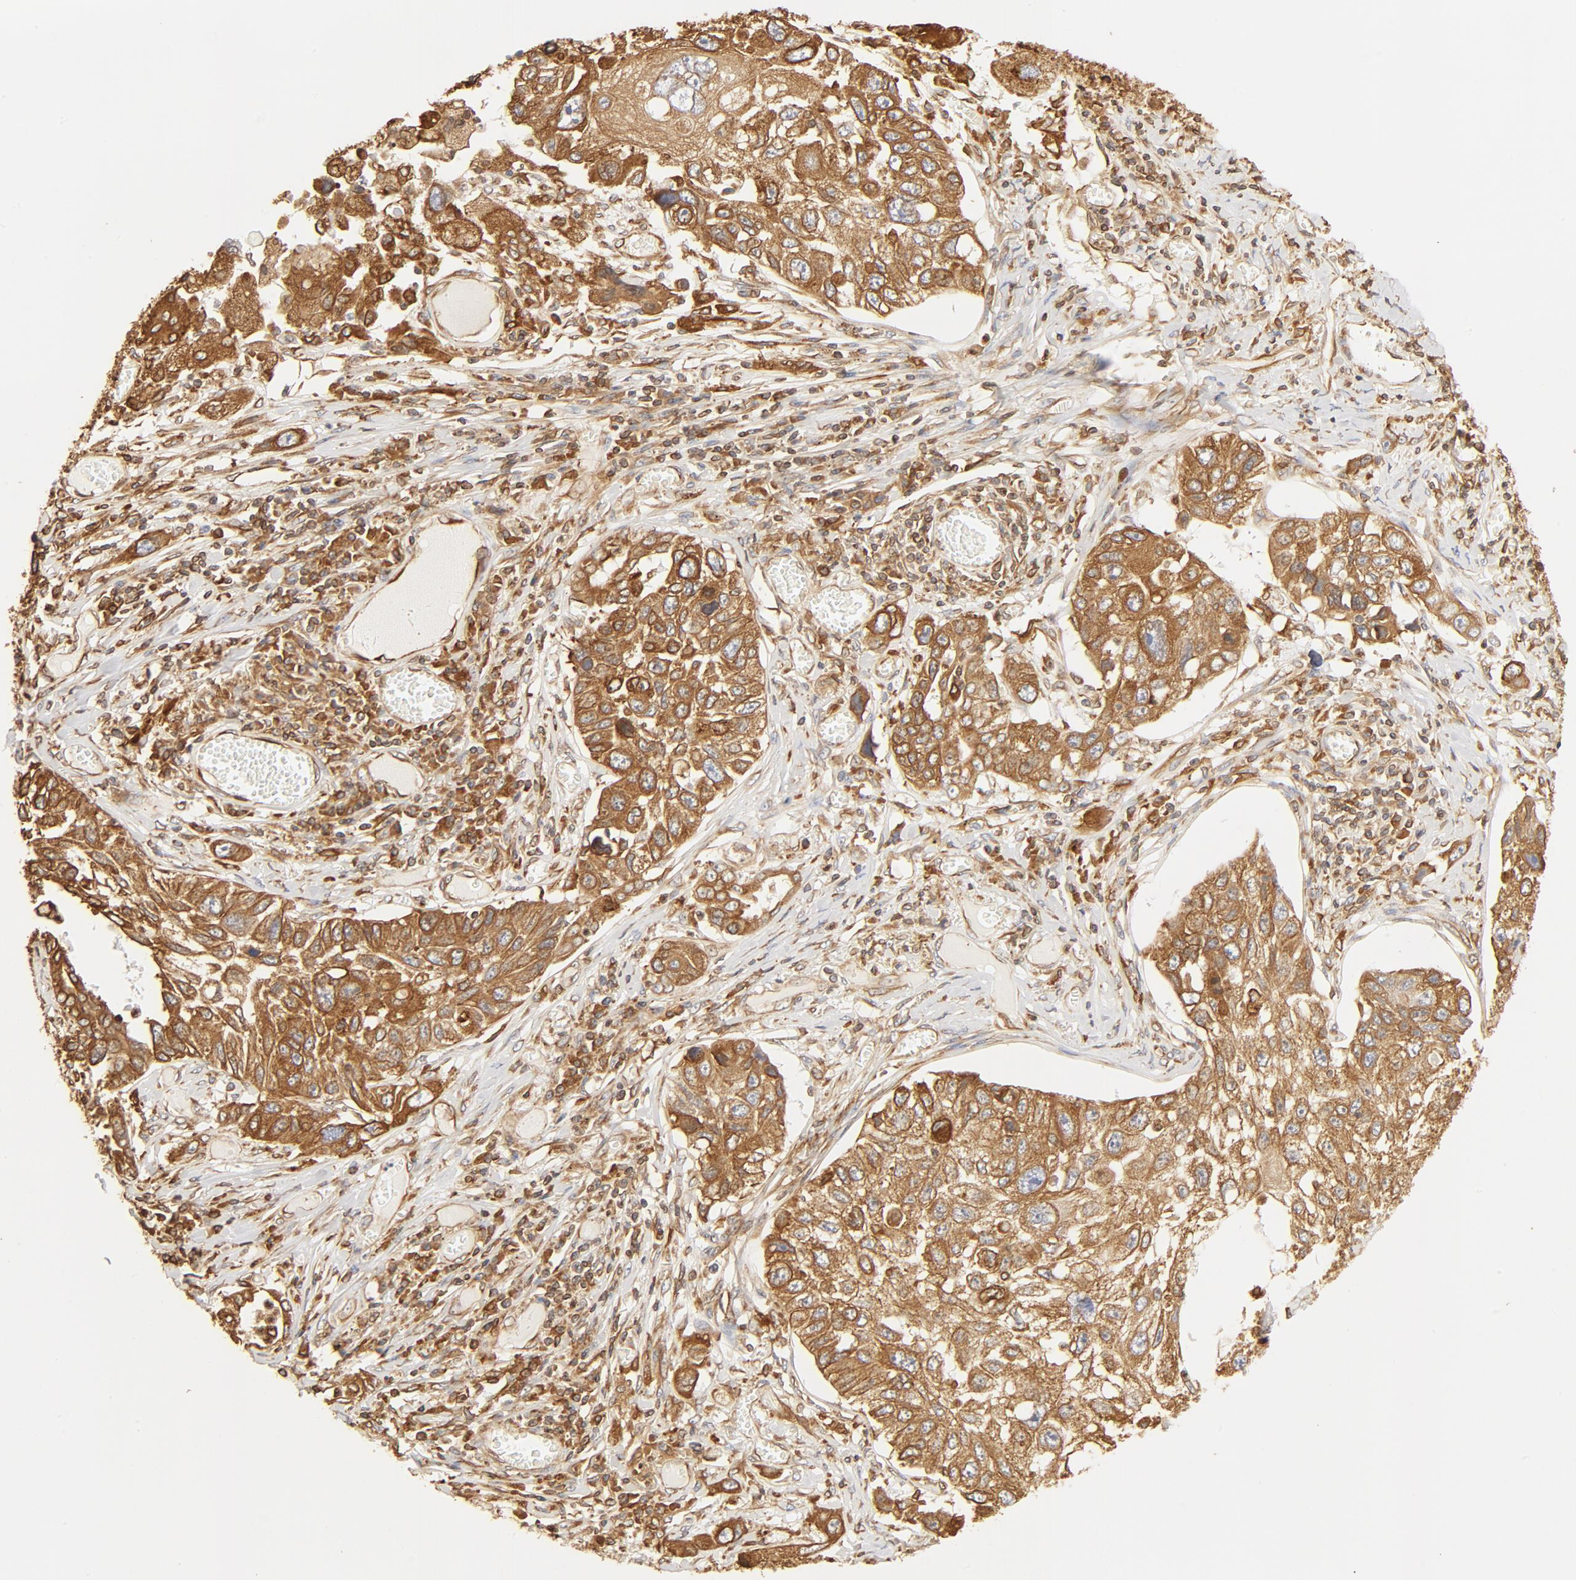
{"staining": {"intensity": "moderate", "quantity": ">75%", "location": "cytoplasmic/membranous"}, "tissue": "lung cancer", "cell_type": "Tumor cells", "image_type": "cancer", "snomed": [{"axis": "morphology", "description": "Squamous cell carcinoma, NOS"}, {"axis": "topography", "description": "Lung"}], "caption": "Lung squamous cell carcinoma tissue shows moderate cytoplasmic/membranous staining in about >75% of tumor cells, visualized by immunohistochemistry.", "gene": "BCAP31", "patient": {"sex": "male", "age": 71}}